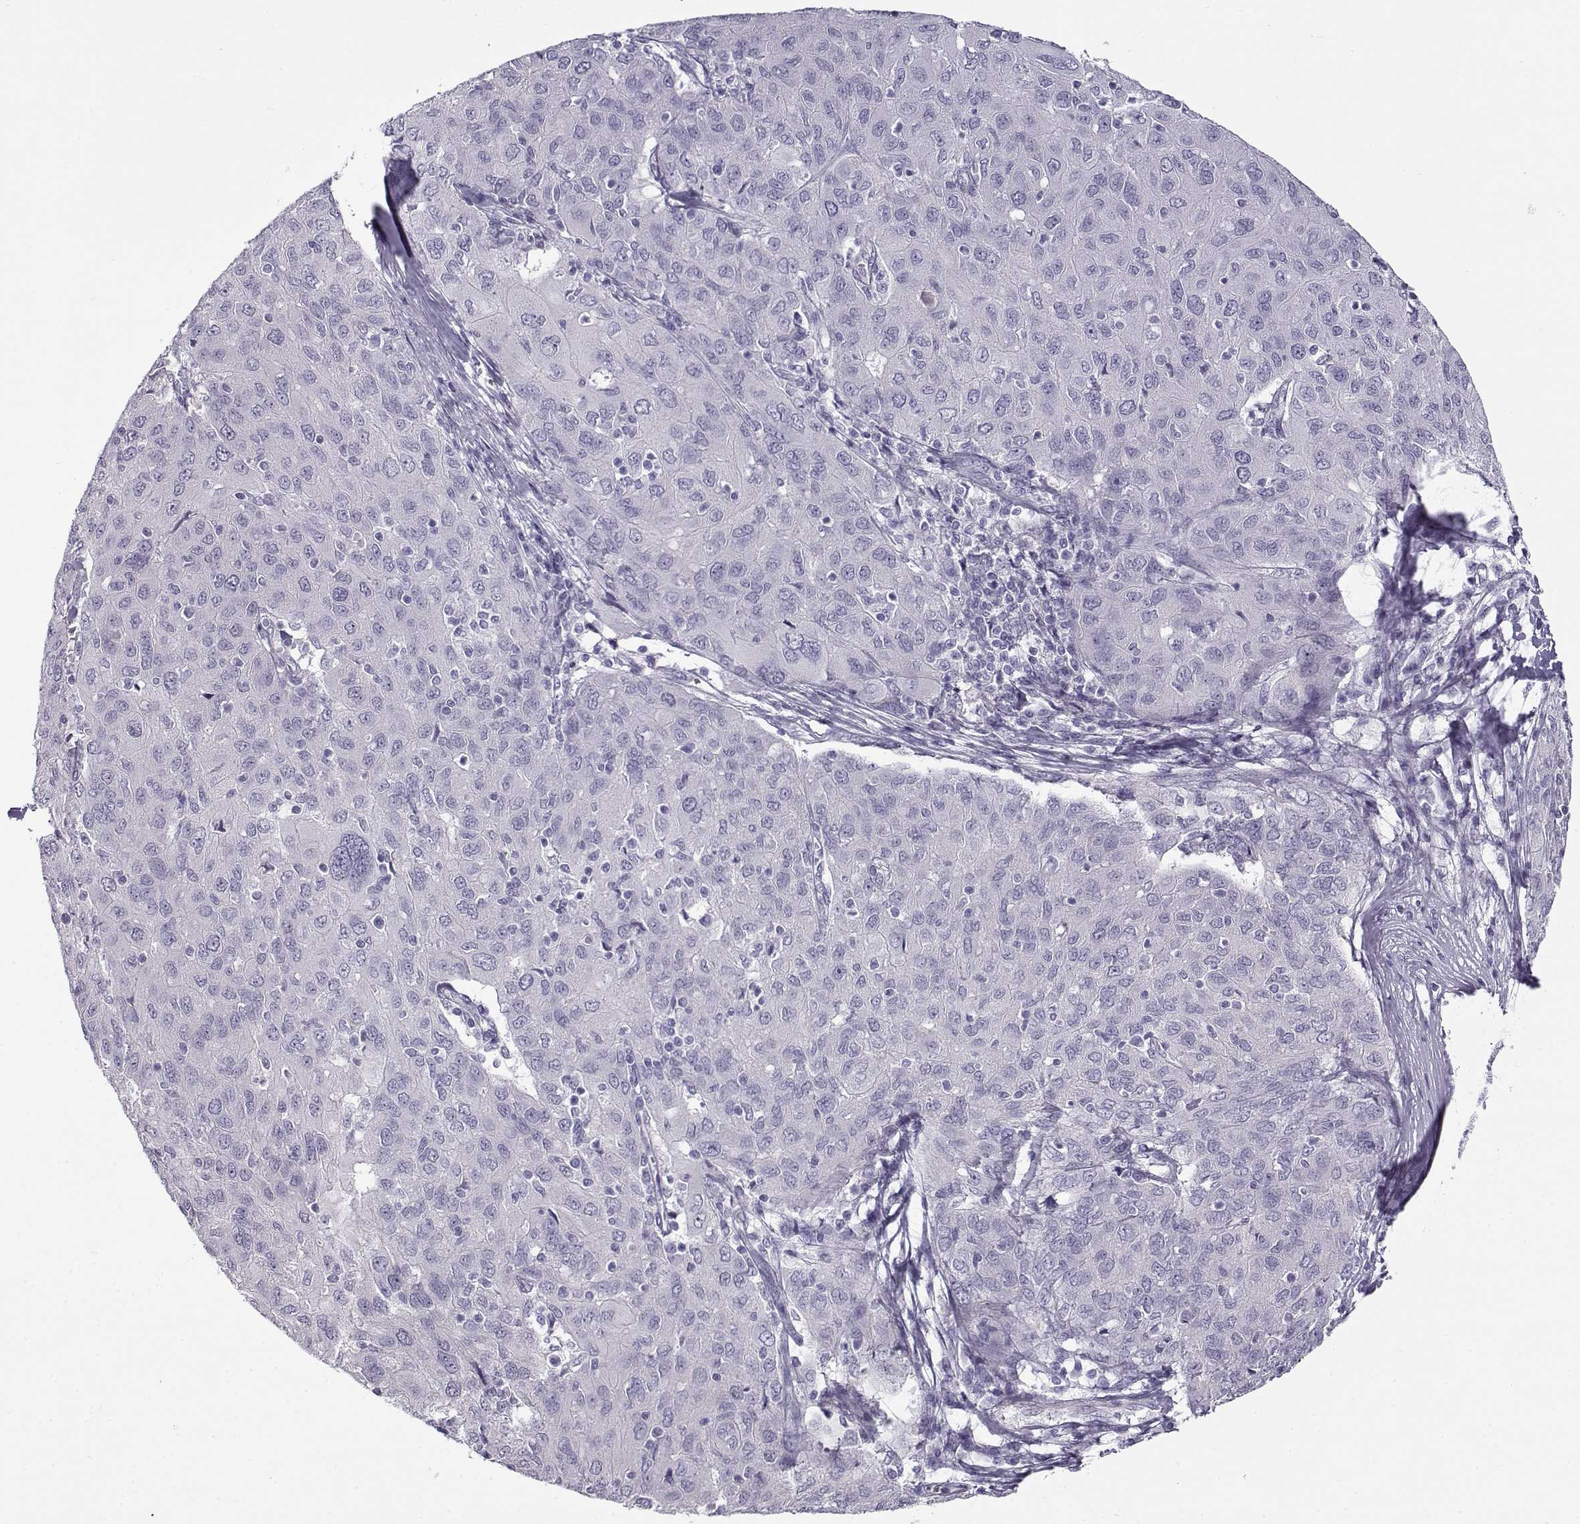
{"staining": {"intensity": "negative", "quantity": "none", "location": "none"}, "tissue": "ovarian cancer", "cell_type": "Tumor cells", "image_type": "cancer", "snomed": [{"axis": "morphology", "description": "Carcinoma, endometroid"}, {"axis": "topography", "description": "Ovary"}], "caption": "This is a photomicrograph of IHC staining of endometroid carcinoma (ovarian), which shows no staining in tumor cells.", "gene": "TEX55", "patient": {"sex": "female", "age": 50}}